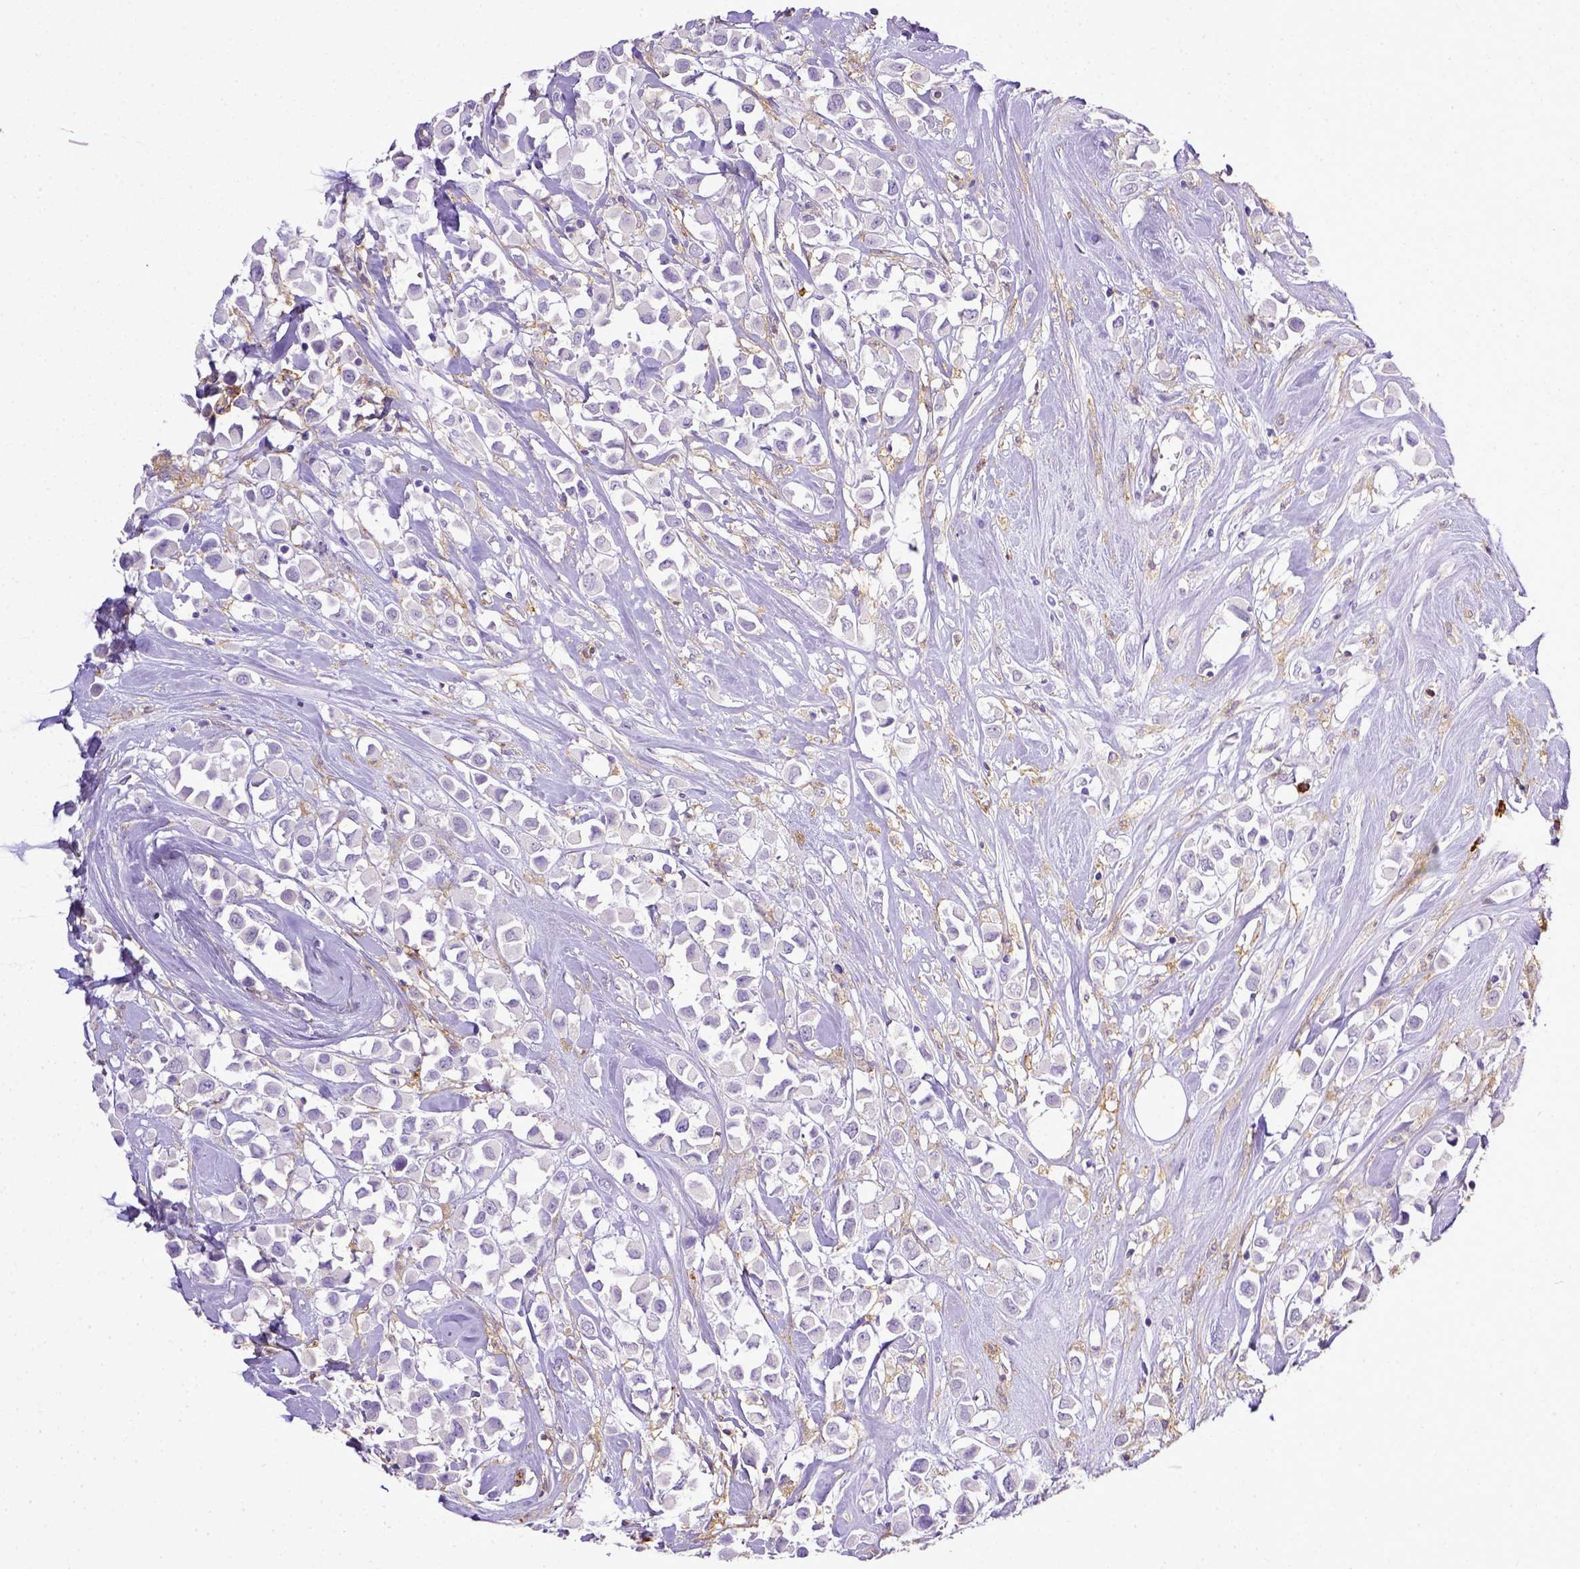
{"staining": {"intensity": "negative", "quantity": "none", "location": "none"}, "tissue": "breast cancer", "cell_type": "Tumor cells", "image_type": "cancer", "snomed": [{"axis": "morphology", "description": "Duct carcinoma"}, {"axis": "topography", "description": "Breast"}], "caption": "Immunohistochemistry (IHC) histopathology image of invasive ductal carcinoma (breast) stained for a protein (brown), which exhibits no expression in tumor cells.", "gene": "ITGAM", "patient": {"sex": "female", "age": 61}}